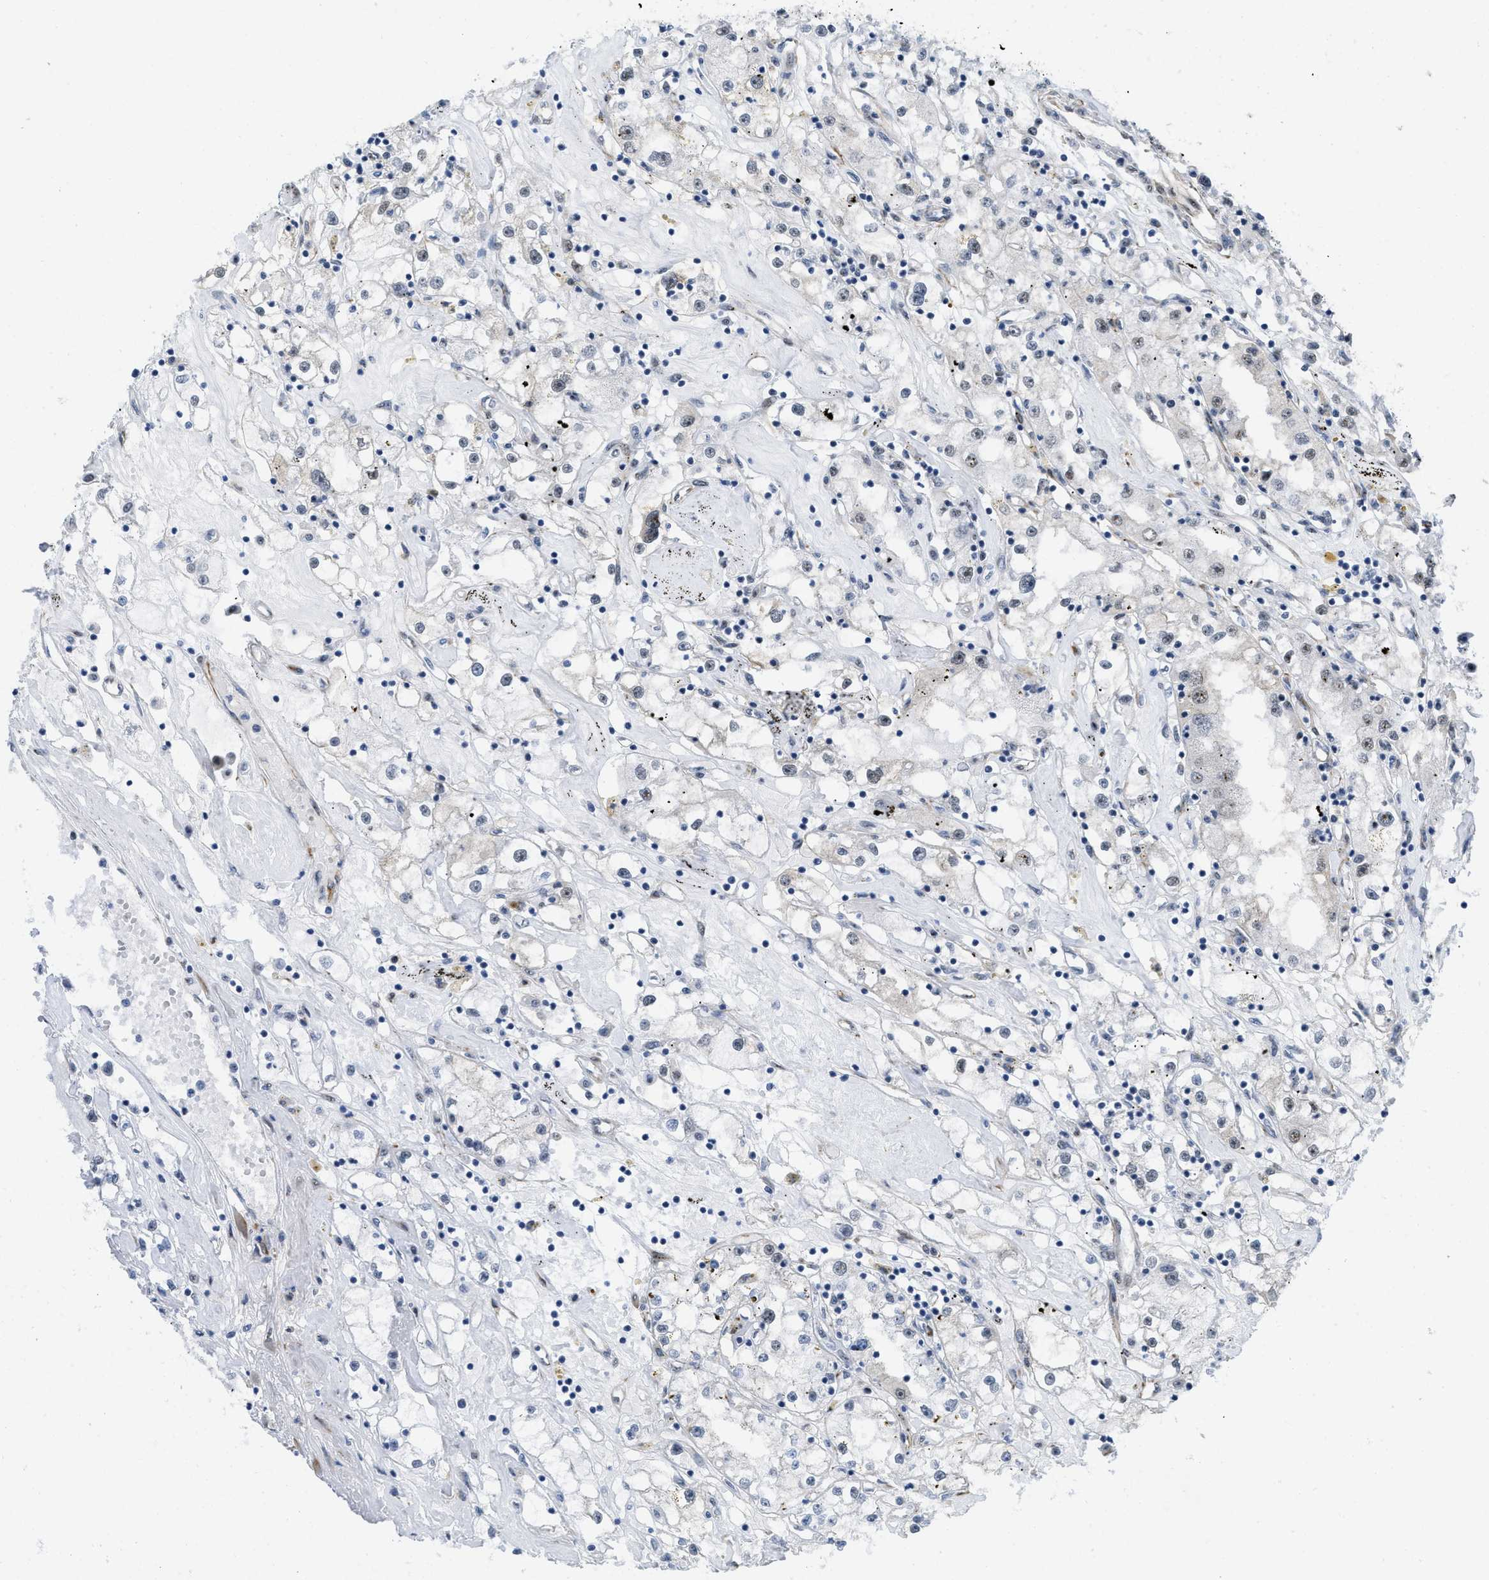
{"staining": {"intensity": "weak", "quantity": "<25%", "location": "nuclear"}, "tissue": "renal cancer", "cell_type": "Tumor cells", "image_type": "cancer", "snomed": [{"axis": "morphology", "description": "Adenocarcinoma, NOS"}, {"axis": "topography", "description": "Kidney"}], "caption": "Renal cancer was stained to show a protein in brown. There is no significant staining in tumor cells.", "gene": "LRRC8B", "patient": {"sex": "male", "age": 56}}